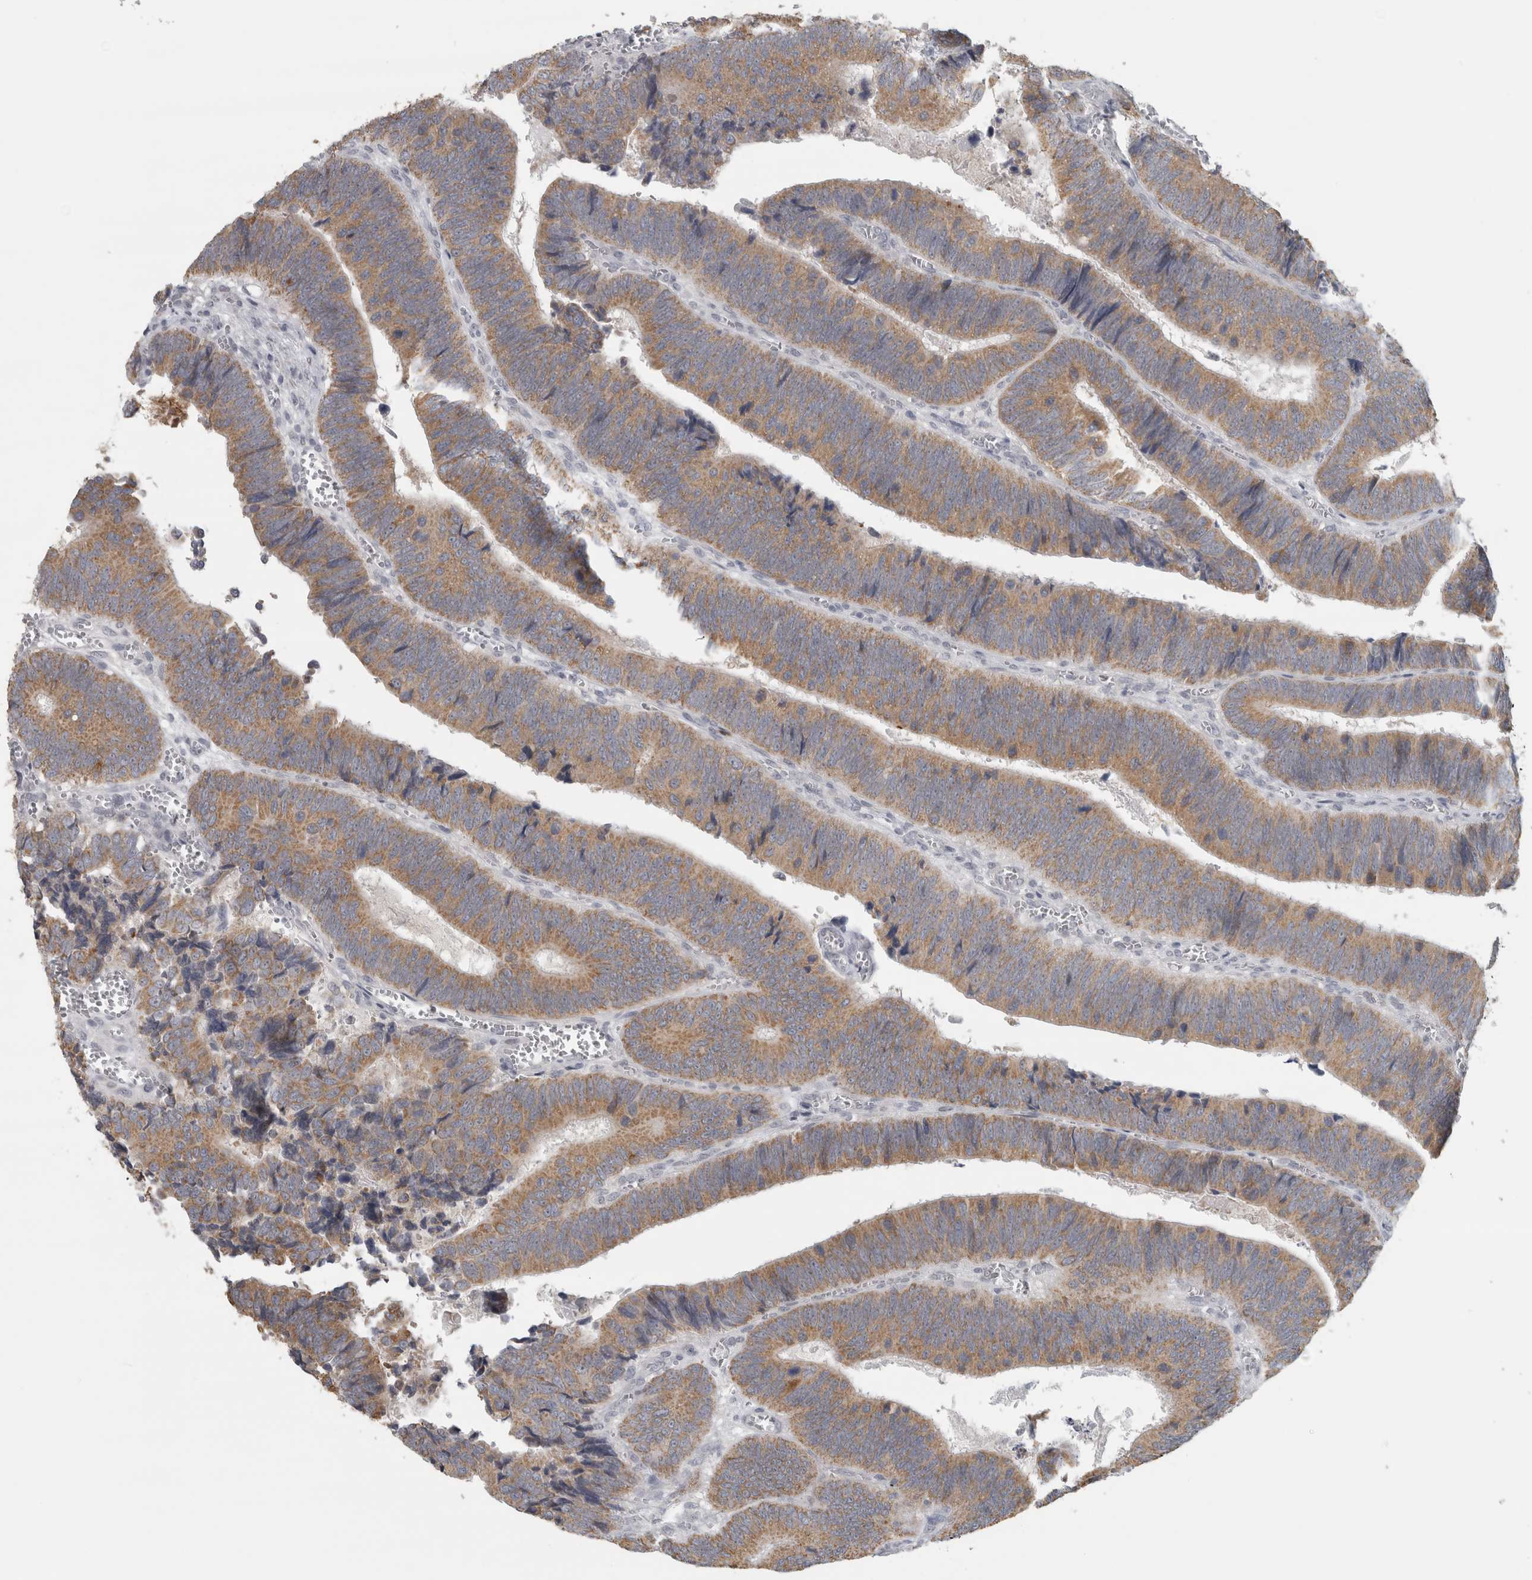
{"staining": {"intensity": "moderate", "quantity": ">75%", "location": "cytoplasmic/membranous"}, "tissue": "colorectal cancer", "cell_type": "Tumor cells", "image_type": "cancer", "snomed": [{"axis": "morphology", "description": "Inflammation, NOS"}, {"axis": "morphology", "description": "Adenocarcinoma, NOS"}, {"axis": "topography", "description": "Colon"}], "caption": "Immunohistochemistry image of human colorectal cancer stained for a protein (brown), which displays medium levels of moderate cytoplasmic/membranous positivity in about >75% of tumor cells.", "gene": "PTPRN2", "patient": {"sex": "male", "age": 72}}